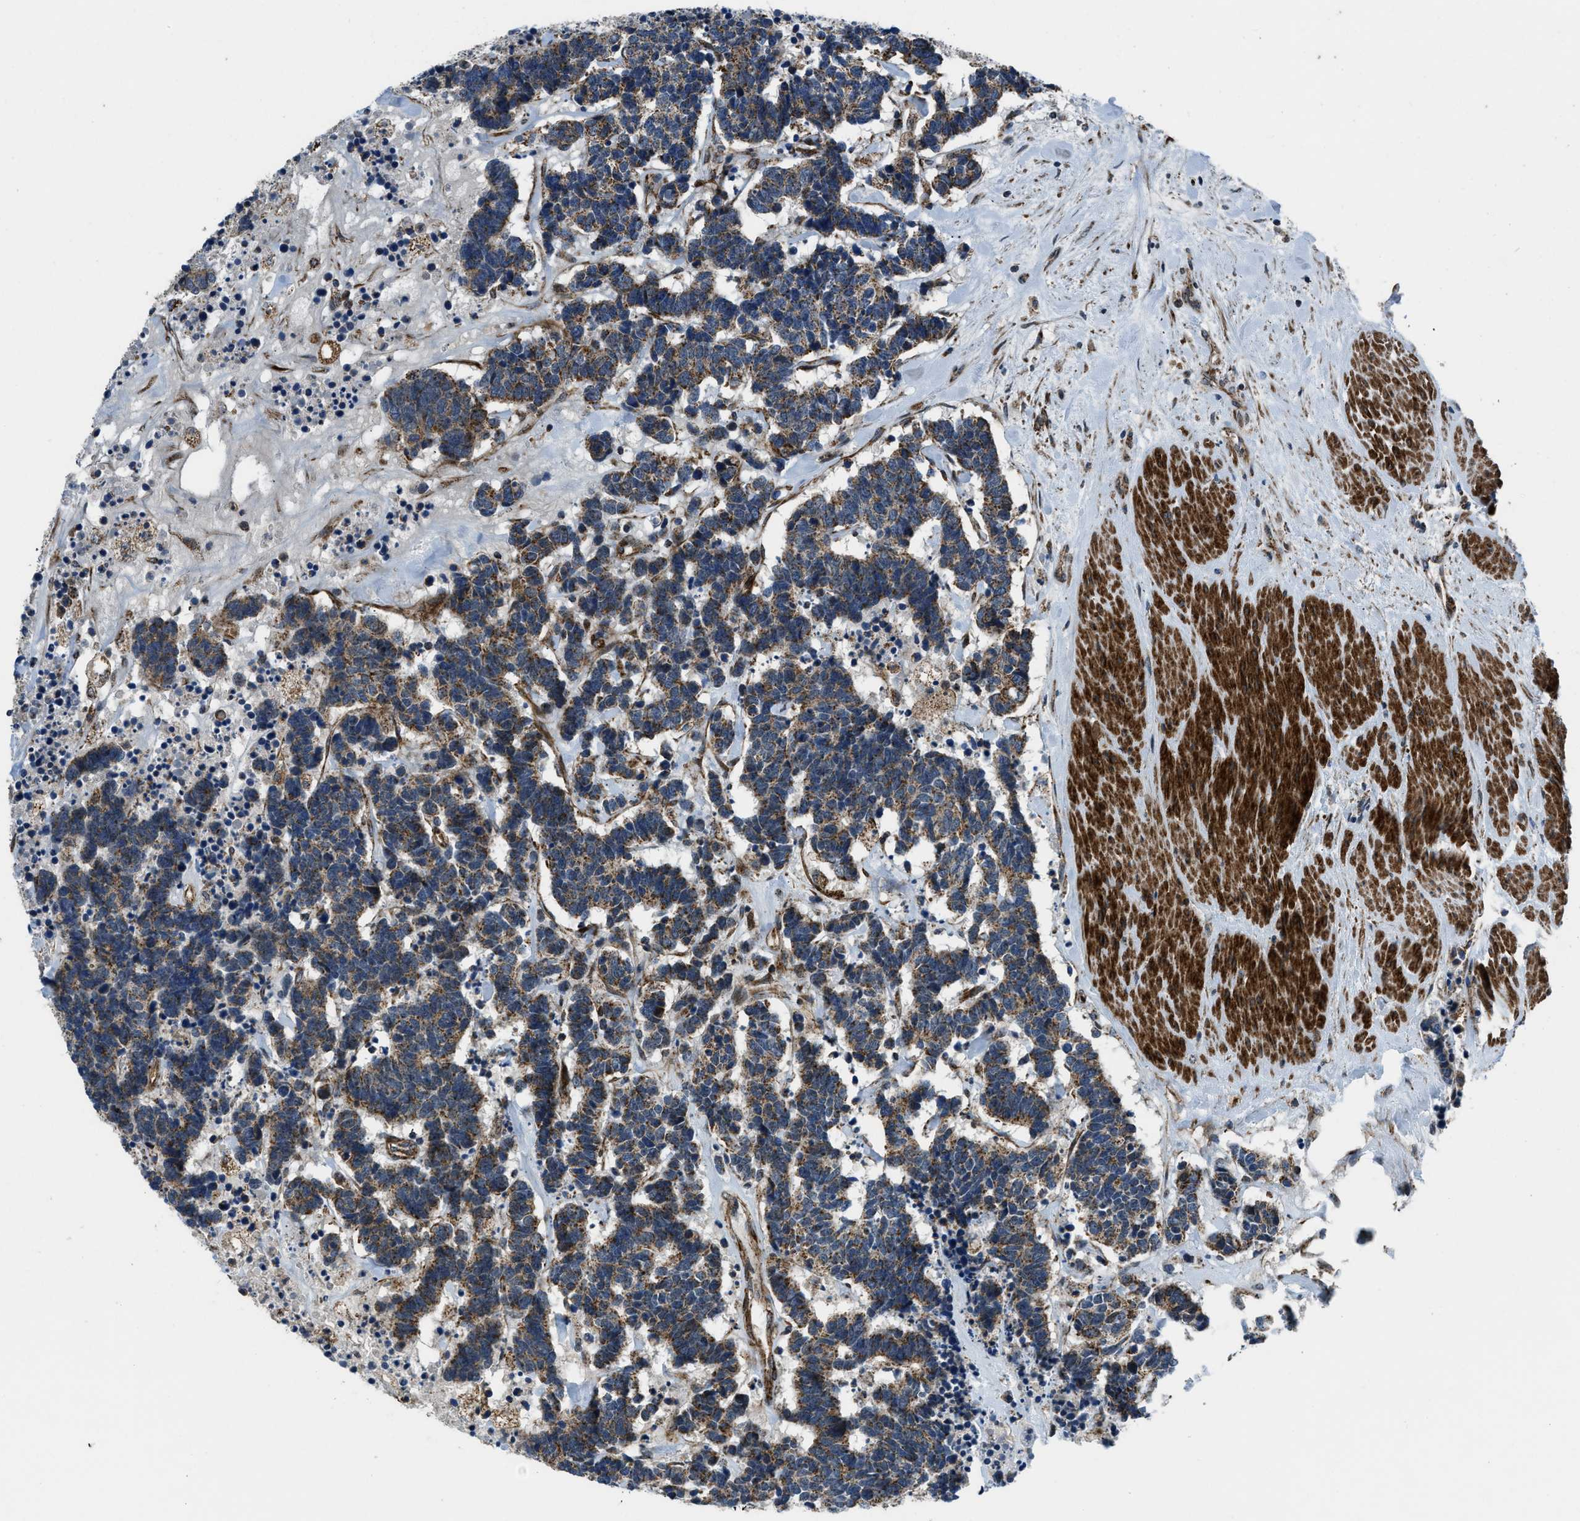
{"staining": {"intensity": "moderate", "quantity": ">75%", "location": "cytoplasmic/membranous"}, "tissue": "carcinoid", "cell_type": "Tumor cells", "image_type": "cancer", "snomed": [{"axis": "morphology", "description": "Carcinoma, NOS"}, {"axis": "morphology", "description": "Carcinoid, malignant, NOS"}, {"axis": "topography", "description": "Urinary bladder"}], "caption": "Moderate cytoplasmic/membranous protein staining is identified in about >75% of tumor cells in carcinoid.", "gene": "GSDME", "patient": {"sex": "male", "age": 57}}